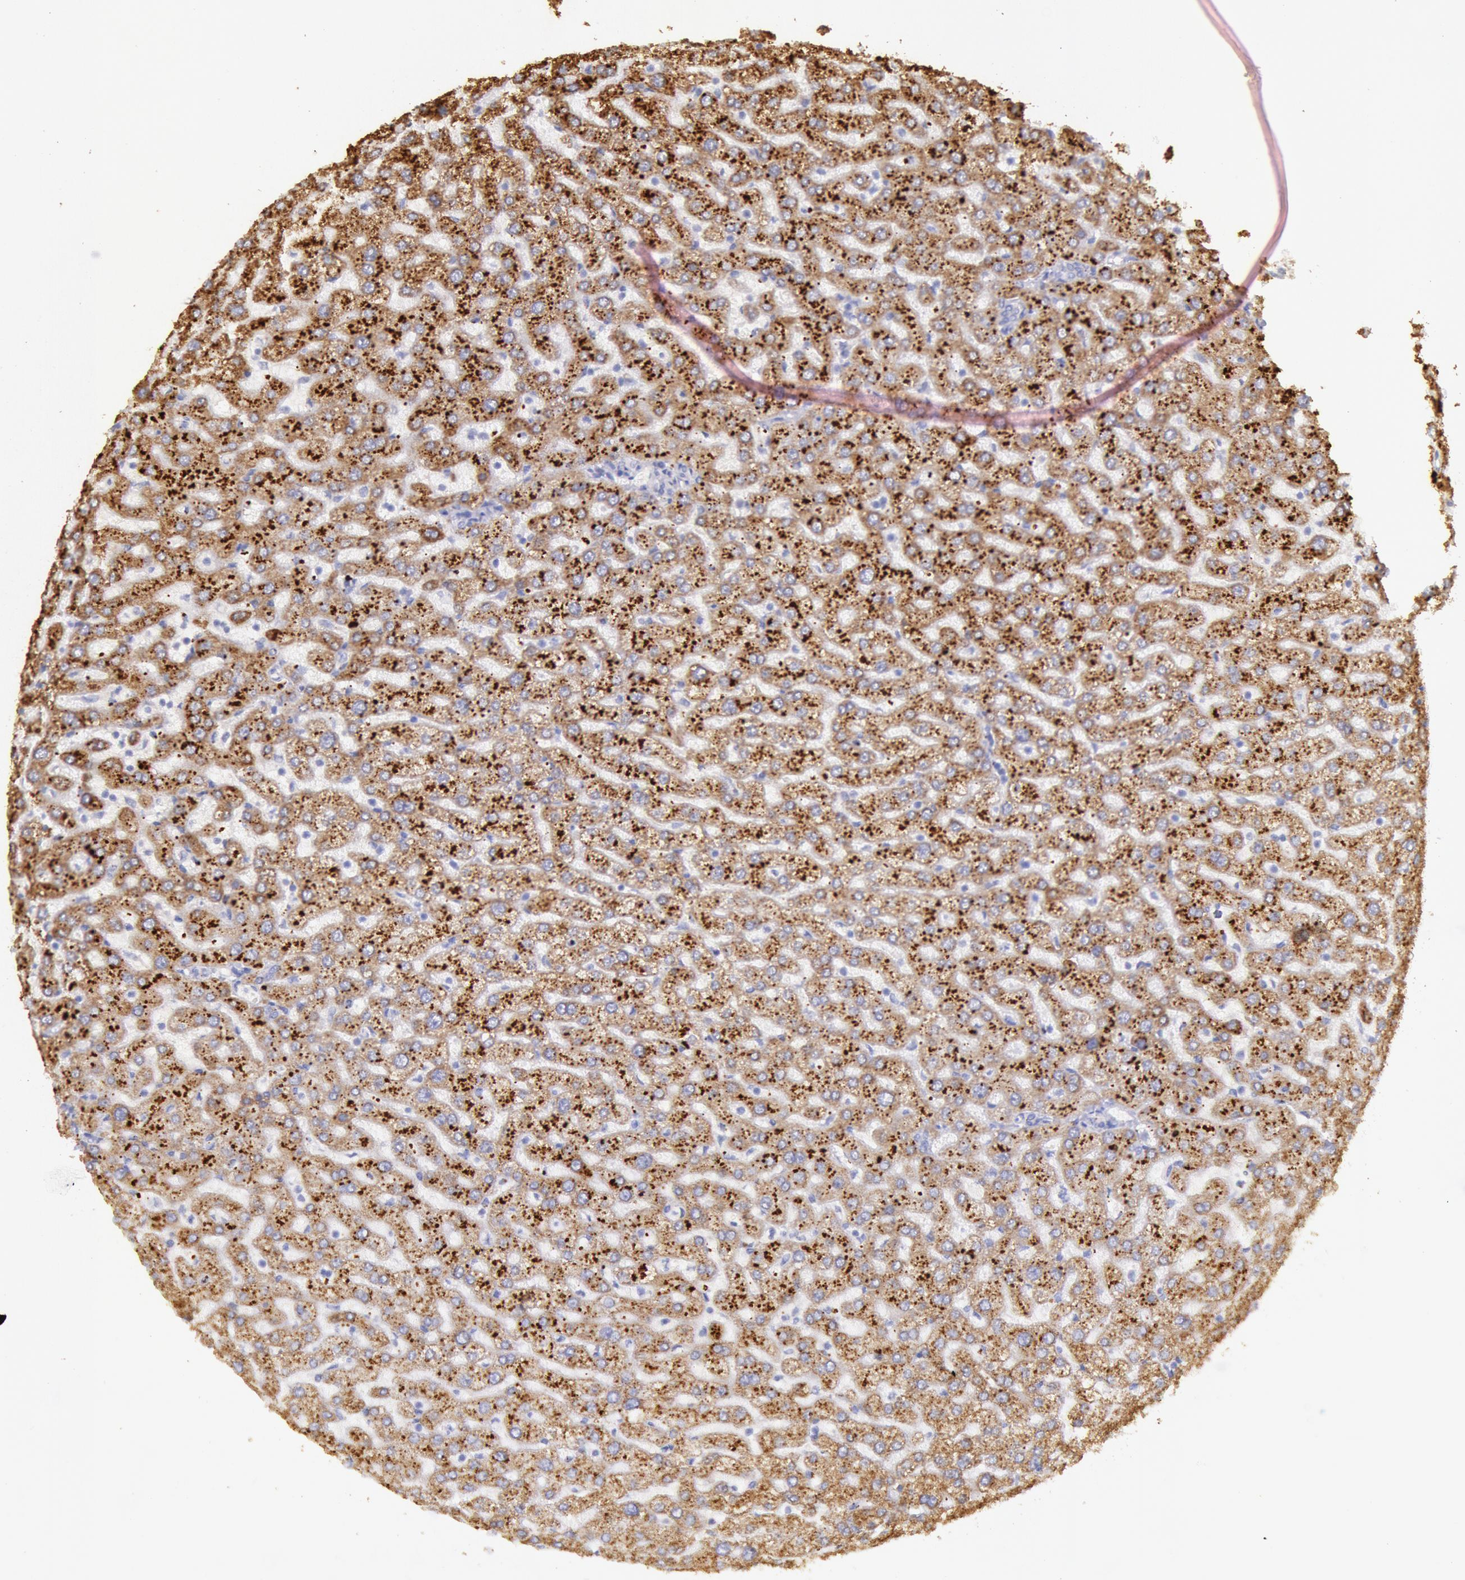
{"staining": {"intensity": "negative", "quantity": "none", "location": "none"}, "tissue": "liver", "cell_type": "Cholangiocytes", "image_type": "normal", "snomed": [{"axis": "morphology", "description": "Normal tissue, NOS"}, {"axis": "morphology", "description": "Fibrosis, NOS"}, {"axis": "topography", "description": "Liver"}], "caption": "The histopathology image shows no staining of cholangiocytes in unremarkable liver.", "gene": "FRMD6", "patient": {"sex": "female", "age": 29}}